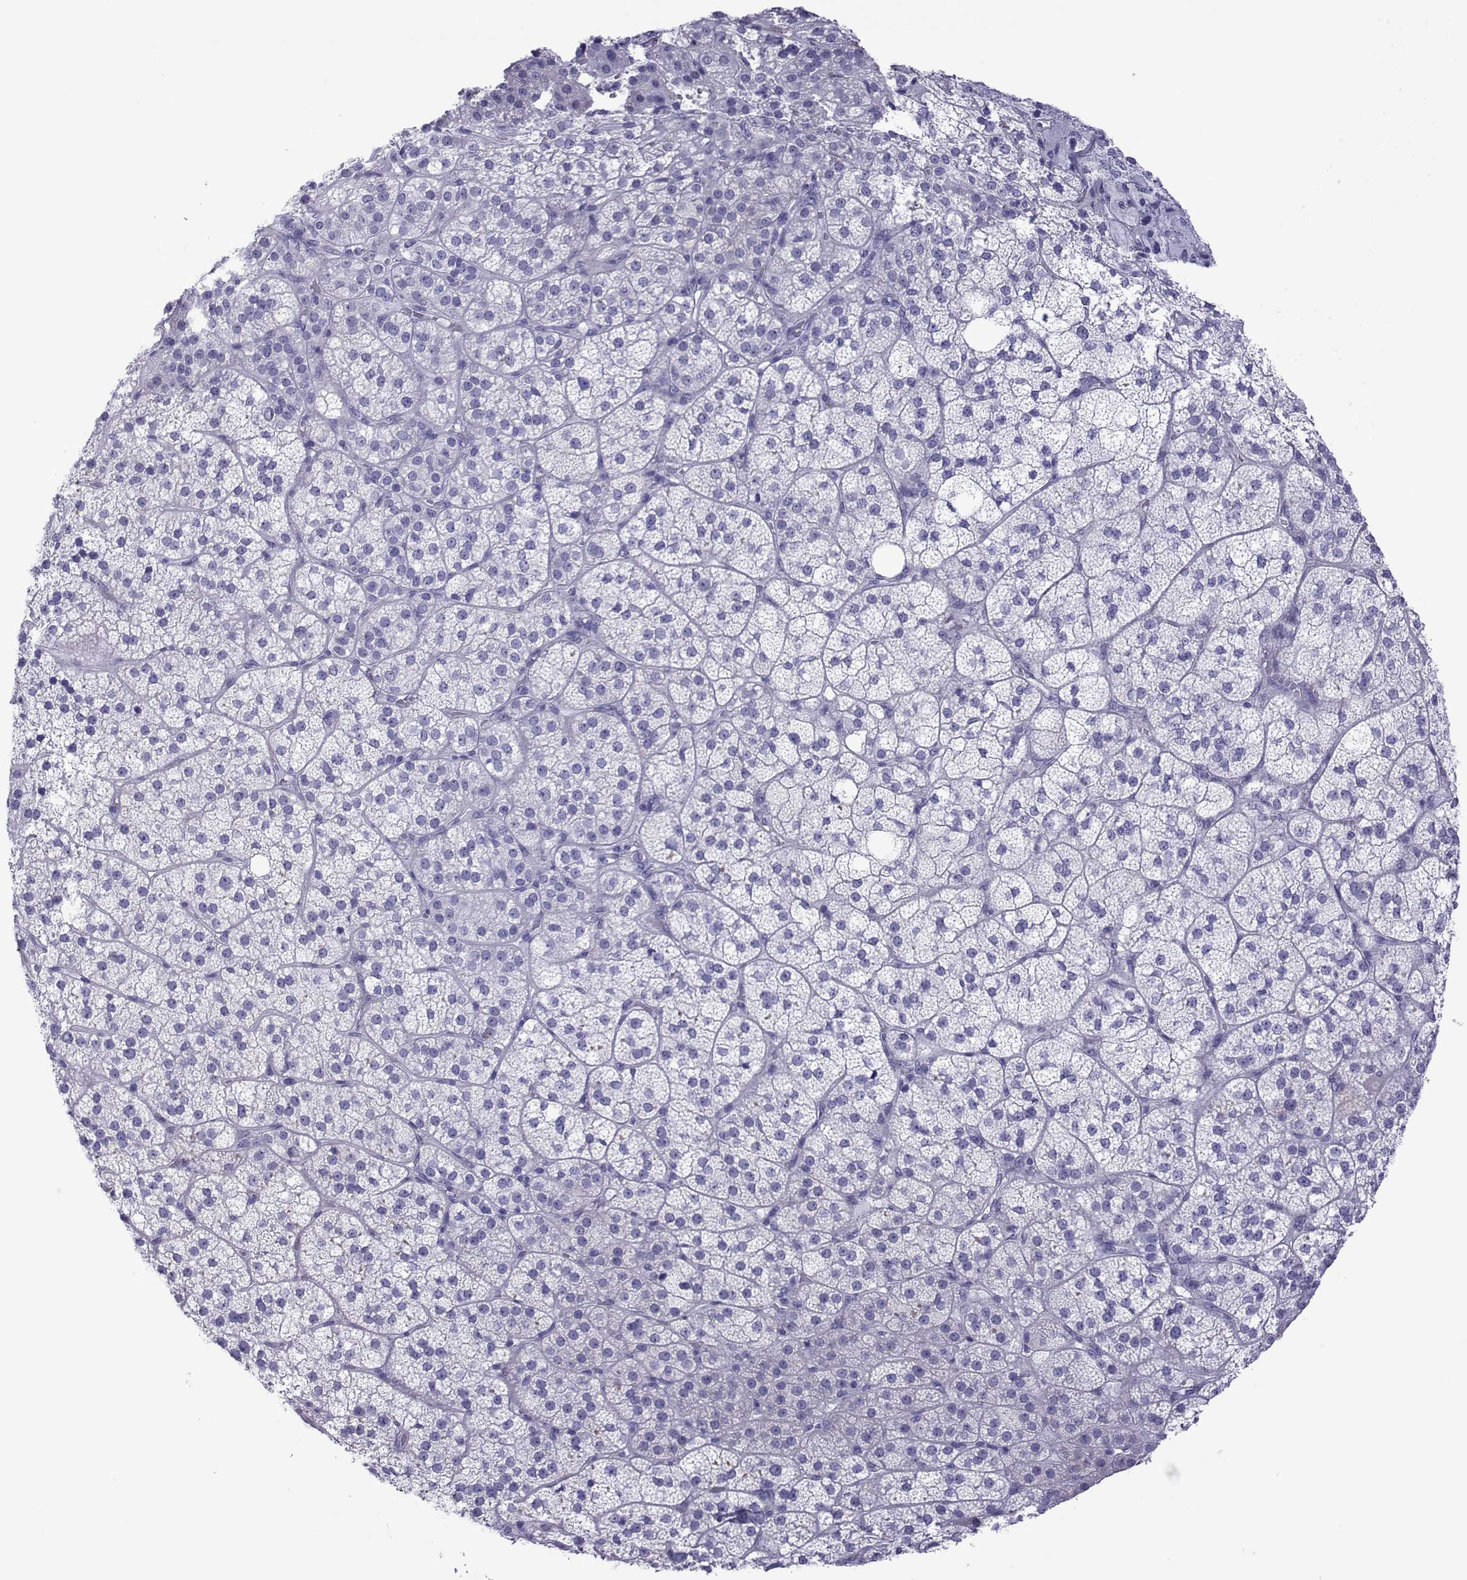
{"staining": {"intensity": "negative", "quantity": "none", "location": "none"}, "tissue": "adrenal gland", "cell_type": "Glandular cells", "image_type": "normal", "snomed": [{"axis": "morphology", "description": "Normal tissue, NOS"}, {"axis": "topography", "description": "Adrenal gland"}], "caption": "IHC of benign adrenal gland exhibits no staining in glandular cells. Brightfield microscopy of immunohistochemistry (IHC) stained with DAB (brown) and hematoxylin (blue), captured at high magnification.", "gene": "SPANXA1", "patient": {"sex": "female", "age": 60}}